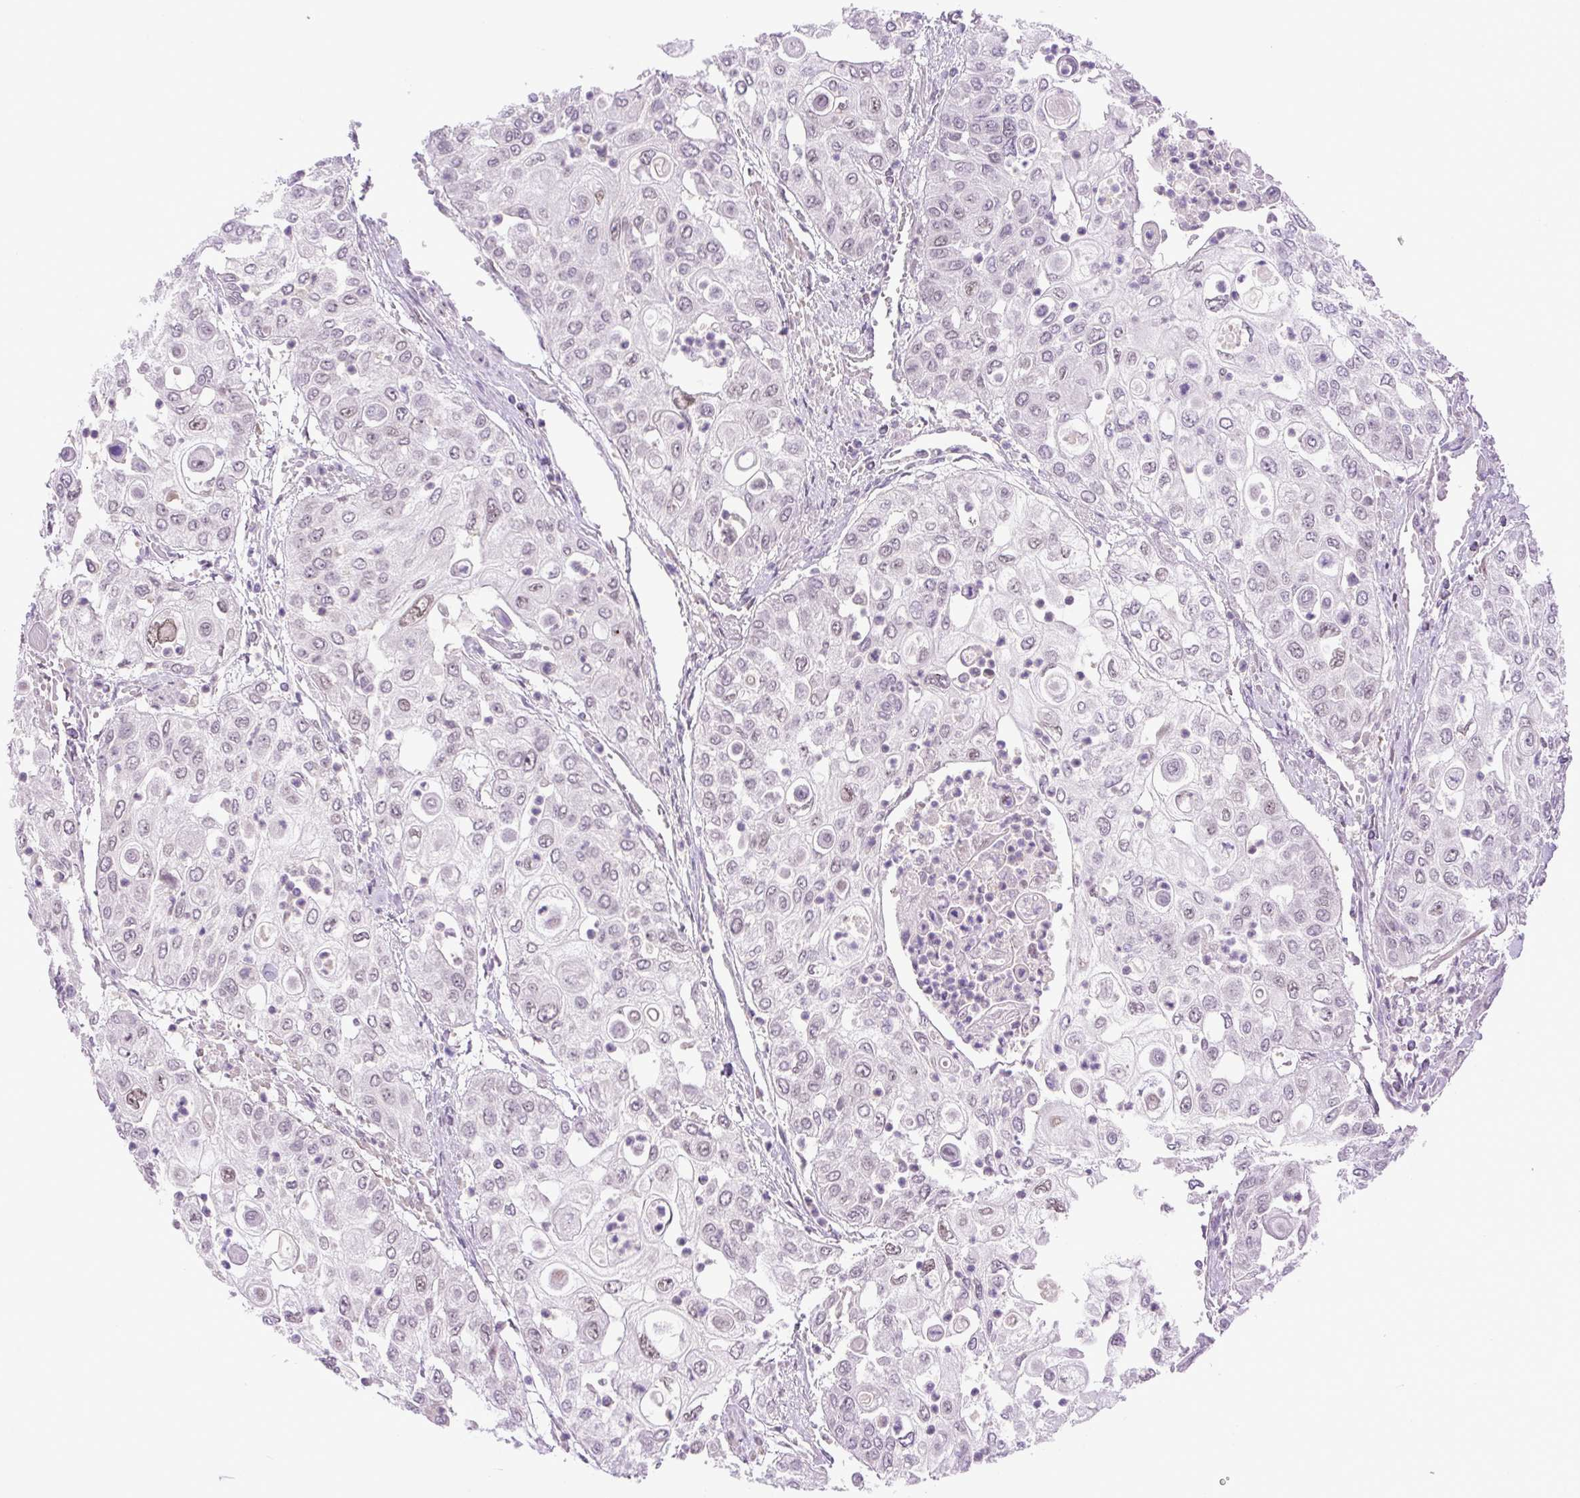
{"staining": {"intensity": "weak", "quantity": "25%-75%", "location": "nuclear"}, "tissue": "urothelial cancer", "cell_type": "Tumor cells", "image_type": "cancer", "snomed": [{"axis": "morphology", "description": "Urothelial carcinoma, High grade"}, {"axis": "topography", "description": "Urinary bladder"}], "caption": "Brown immunohistochemical staining in human urothelial carcinoma (high-grade) exhibits weak nuclear expression in approximately 25%-75% of tumor cells.", "gene": "KPNA1", "patient": {"sex": "female", "age": 79}}